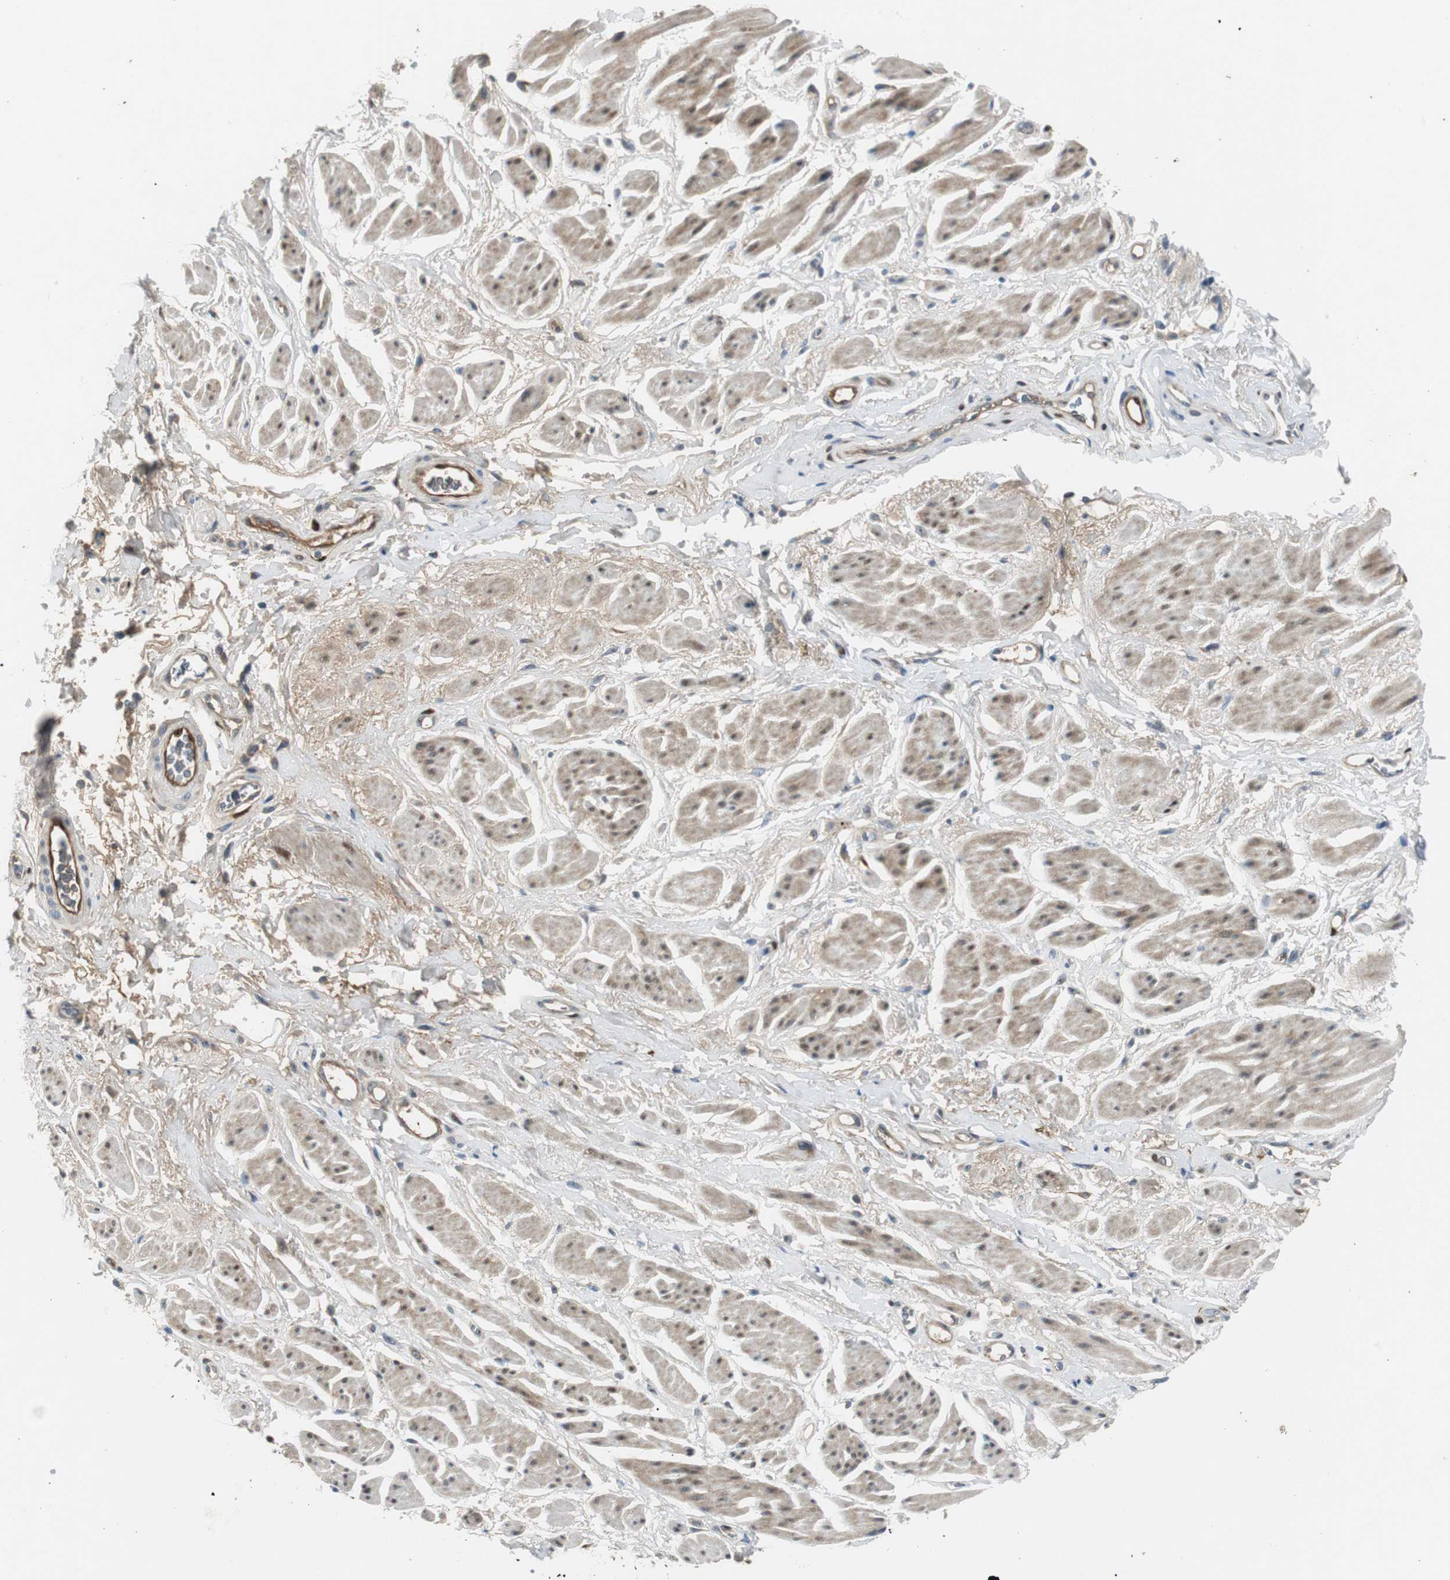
{"staining": {"intensity": "weak", "quantity": "25%-75%", "location": "cytoplasmic/membranous"}, "tissue": "adipose tissue", "cell_type": "Adipocytes", "image_type": "normal", "snomed": [{"axis": "morphology", "description": "Normal tissue, NOS"}, {"axis": "topography", "description": "Soft tissue"}, {"axis": "topography", "description": "Peripheral nerve tissue"}], "caption": "IHC micrograph of benign adipose tissue: adipose tissue stained using immunohistochemistry displays low levels of weak protein expression localized specifically in the cytoplasmic/membranous of adipocytes, appearing as a cytoplasmic/membranous brown color.", "gene": "FHL2", "patient": {"sex": "female", "age": 71}}